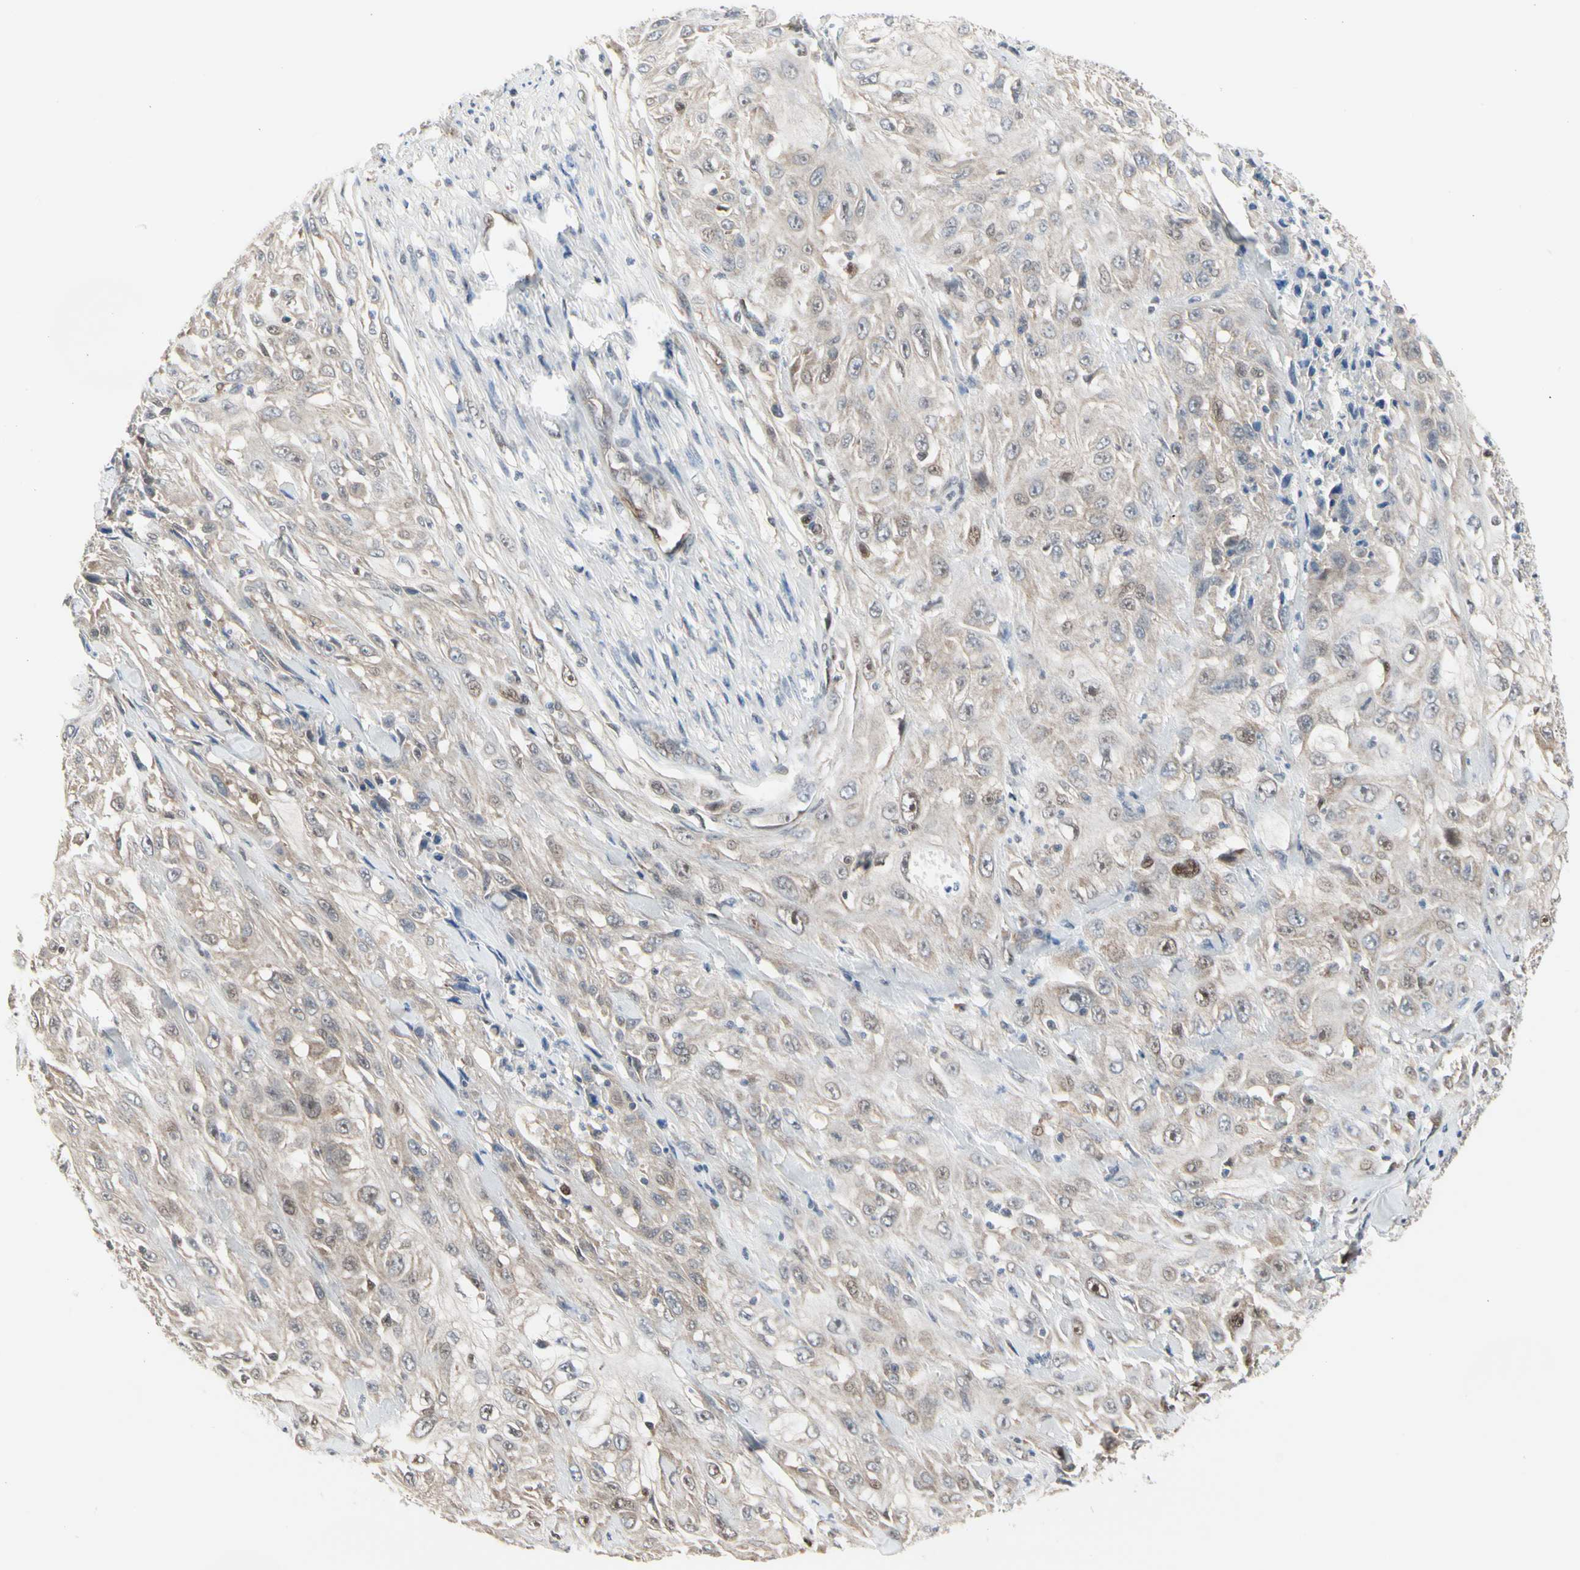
{"staining": {"intensity": "weak", "quantity": ">75%", "location": "cytoplasmic/membranous"}, "tissue": "skin cancer", "cell_type": "Tumor cells", "image_type": "cancer", "snomed": [{"axis": "morphology", "description": "Squamous cell carcinoma, NOS"}, {"axis": "morphology", "description": "Squamous cell carcinoma, metastatic, NOS"}, {"axis": "topography", "description": "Skin"}, {"axis": "topography", "description": "Lymph node"}], "caption": "There is low levels of weak cytoplasmic/membranous positivity in tumor cells of metastatic squamous cell carcinoma (skin), as demonstrated by immunohistochemical staining (brown color).", "gene": "CDK5", "patient": {"sex": "male", "age": 75}}